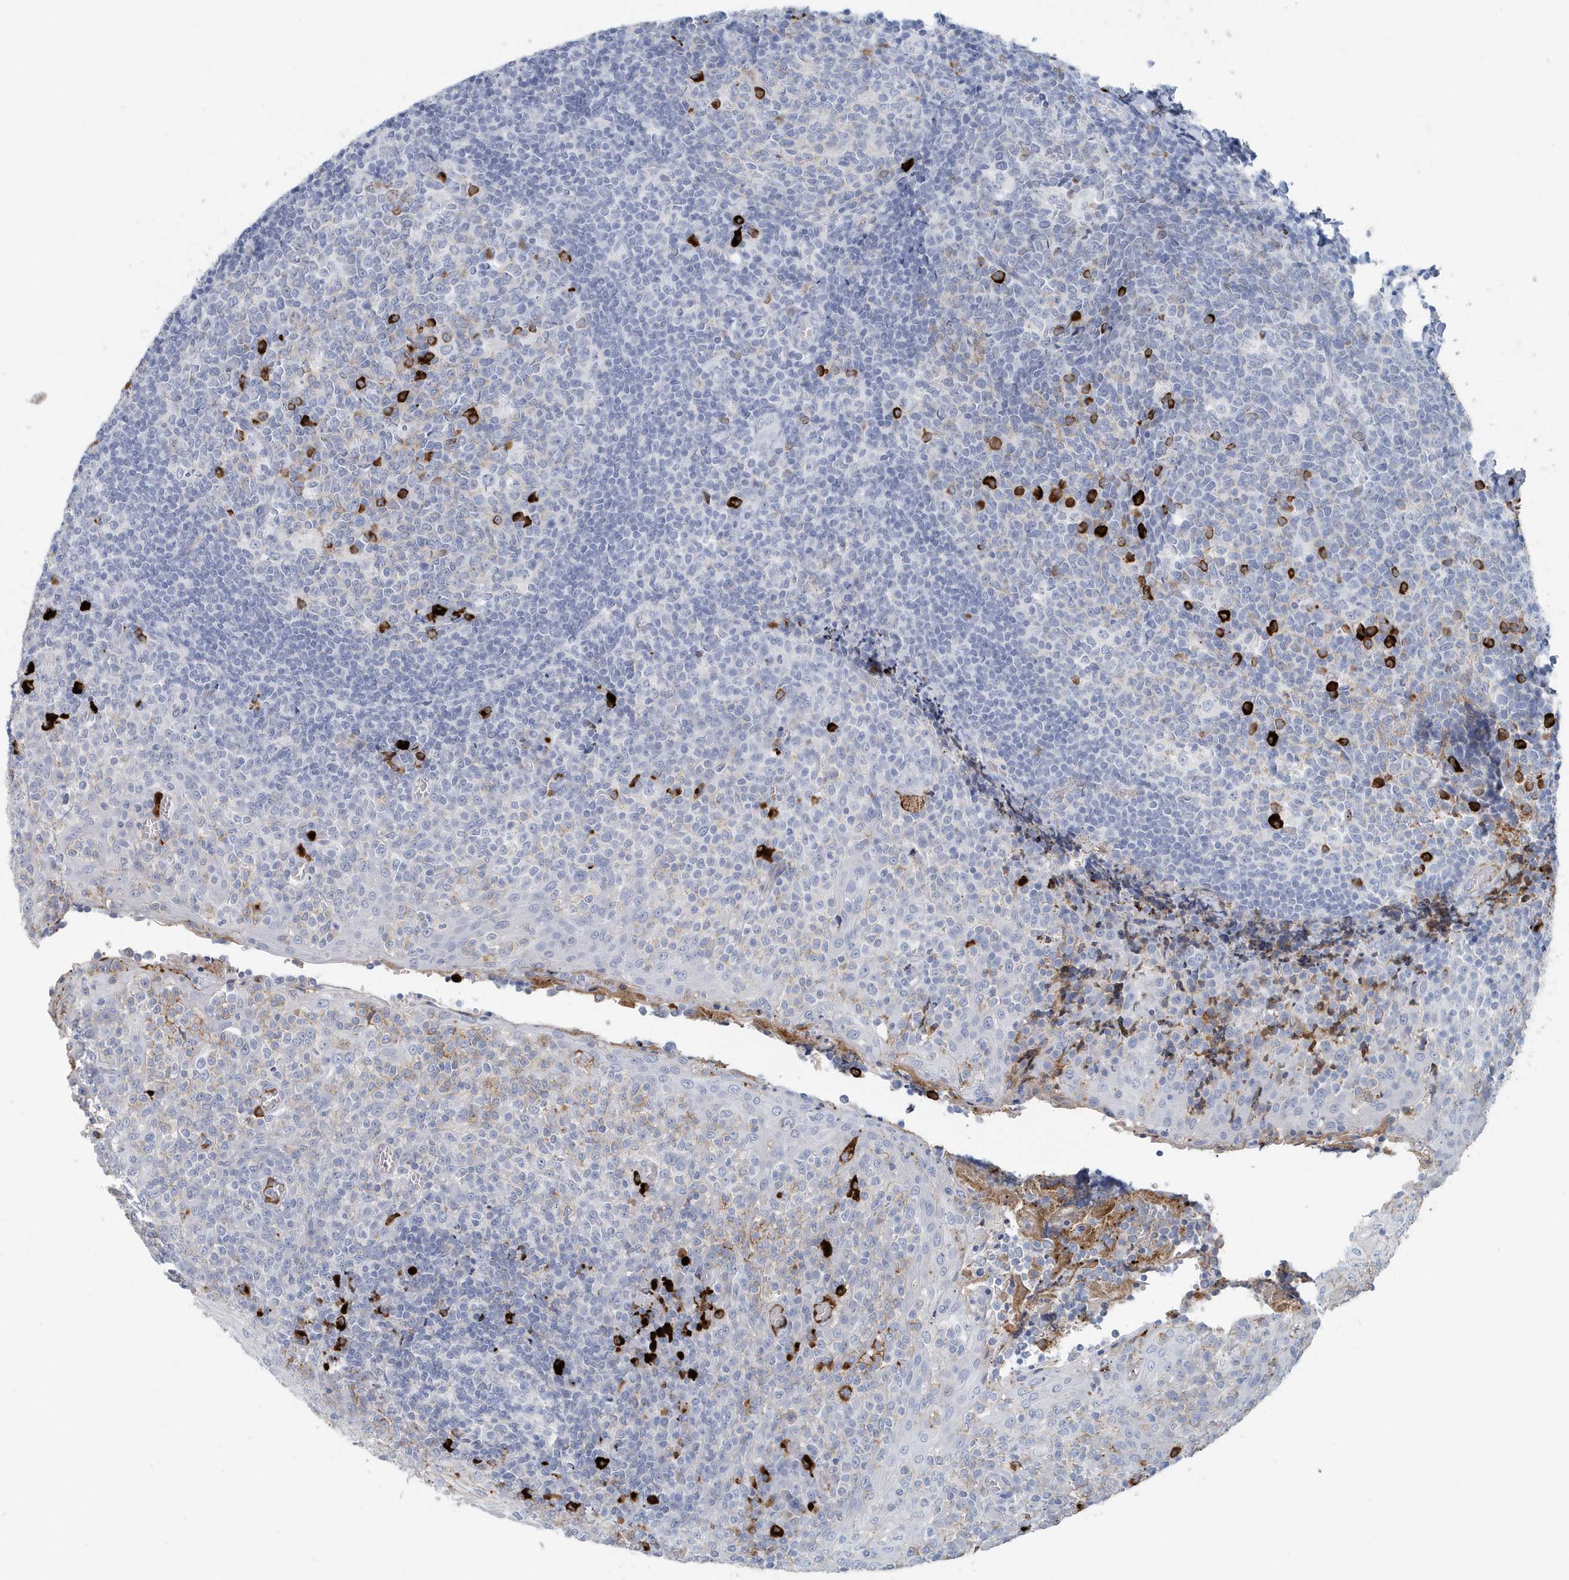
{"staining": {"intensity": "strong", "quantity": "<25%", "location": "cytoplasmic/membranous"}, "tissue": "tonsil", "cell_type": "Germinal center cells", "image_type": "normal", "snomed": [{"axis": "morphology", "description": "Normal tissue, NOS"}, {"axis": "topography", "description": "Tonsil"}], "caption": "Strong cytoplasmic/membranous expression for a protein is appreciated in about <25% of germinal center cells of benign tonsil using IHC.", "gene": "JCHAIN", "patient": {"sex": "female", "age": 19}}